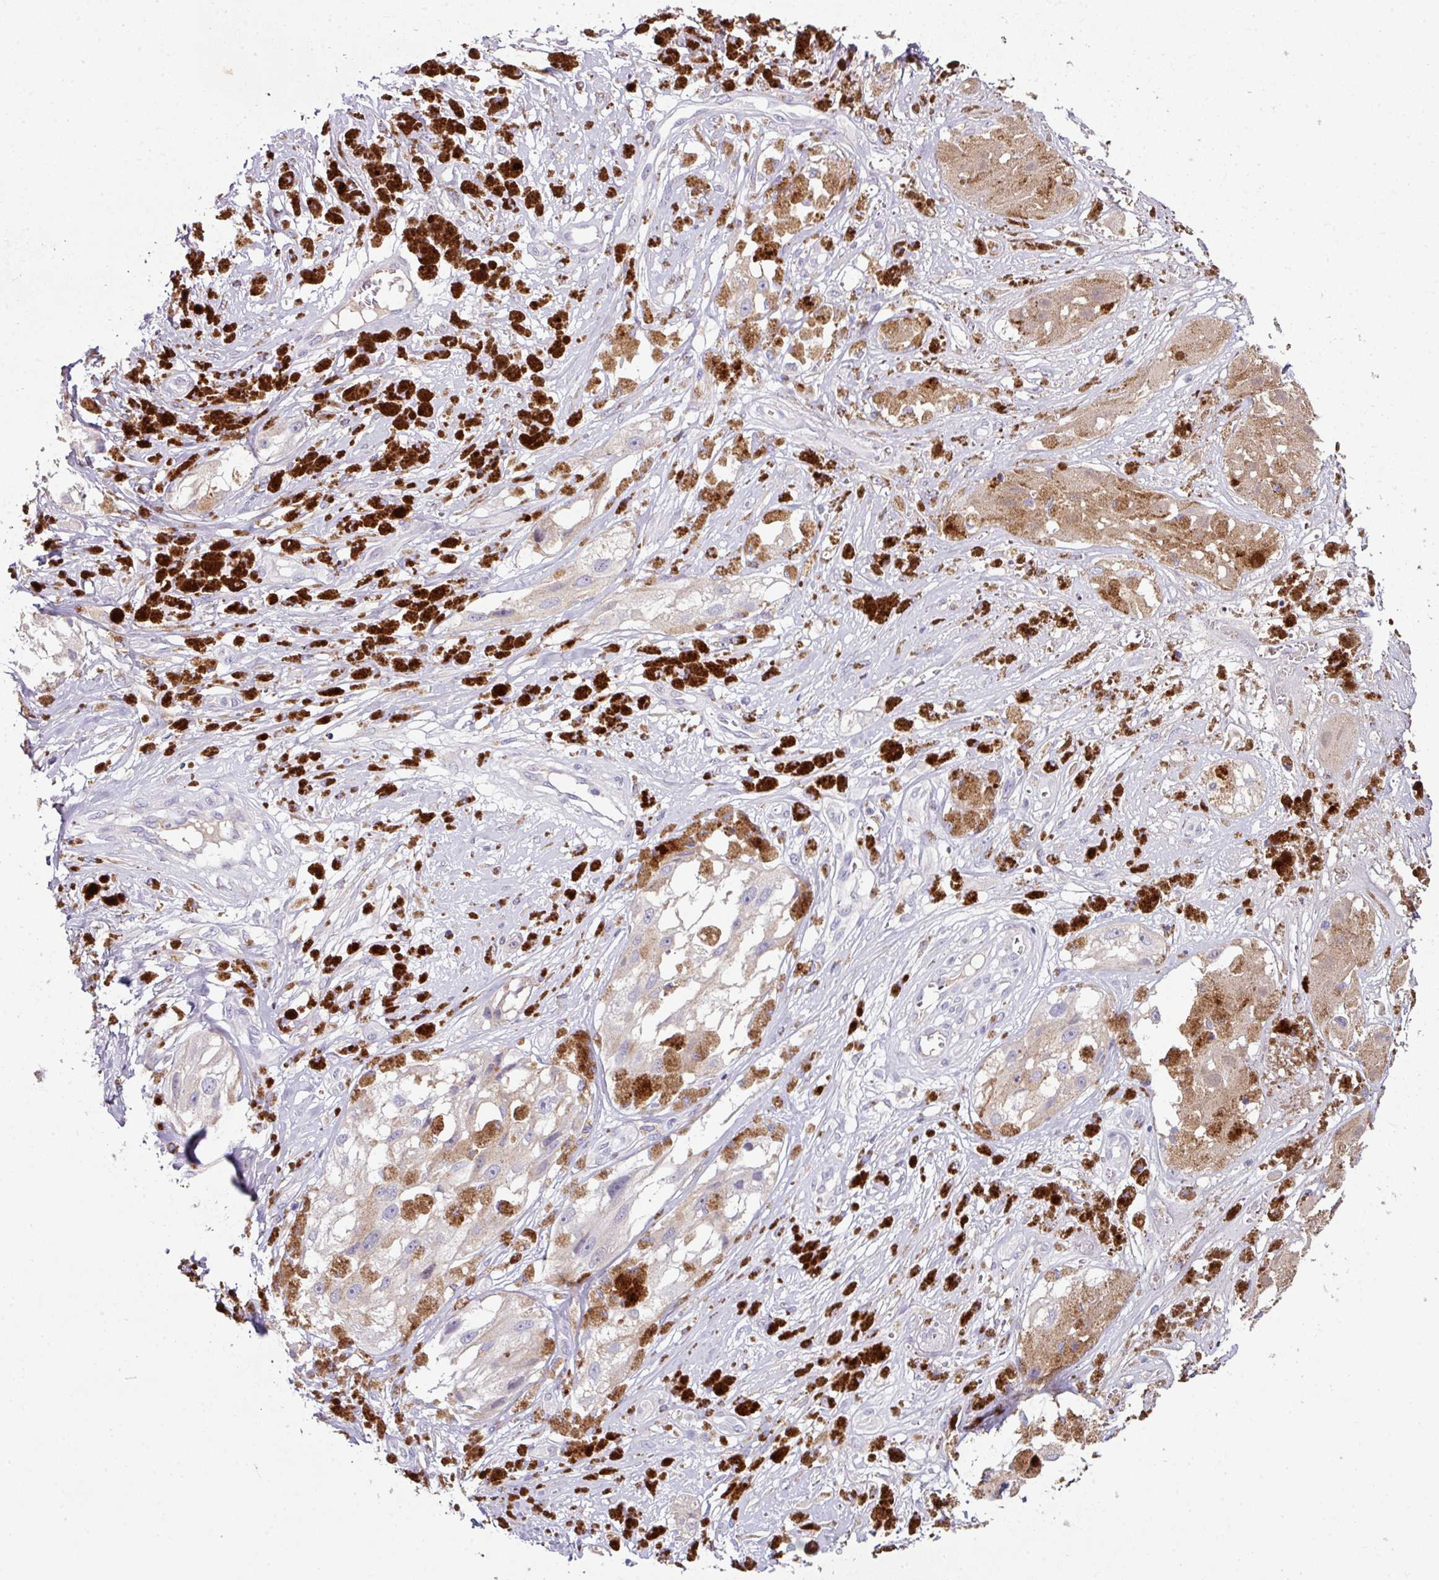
{"staining": {"intensity": "weak", "quantity": "25%-75%", "location": "cytoplasmic/membranous"}, "tissue": "melanoma", "cell_type": "Tumor cells", "image_type": "cancer", "snomed": [{"axis": "morphology", "description": "Malignant melanoma, NOS"}, {"axis": "topography", "description": "Skin"}], "caption": "This photomicrograph demonstrates IHC staining of human melanoma, with low weak cytoplasmic/membranous staining in approximately 25%-75% of tumor cells.", "gene": "SLAMF6", "patient": {"sex": "male", "age": 88}}